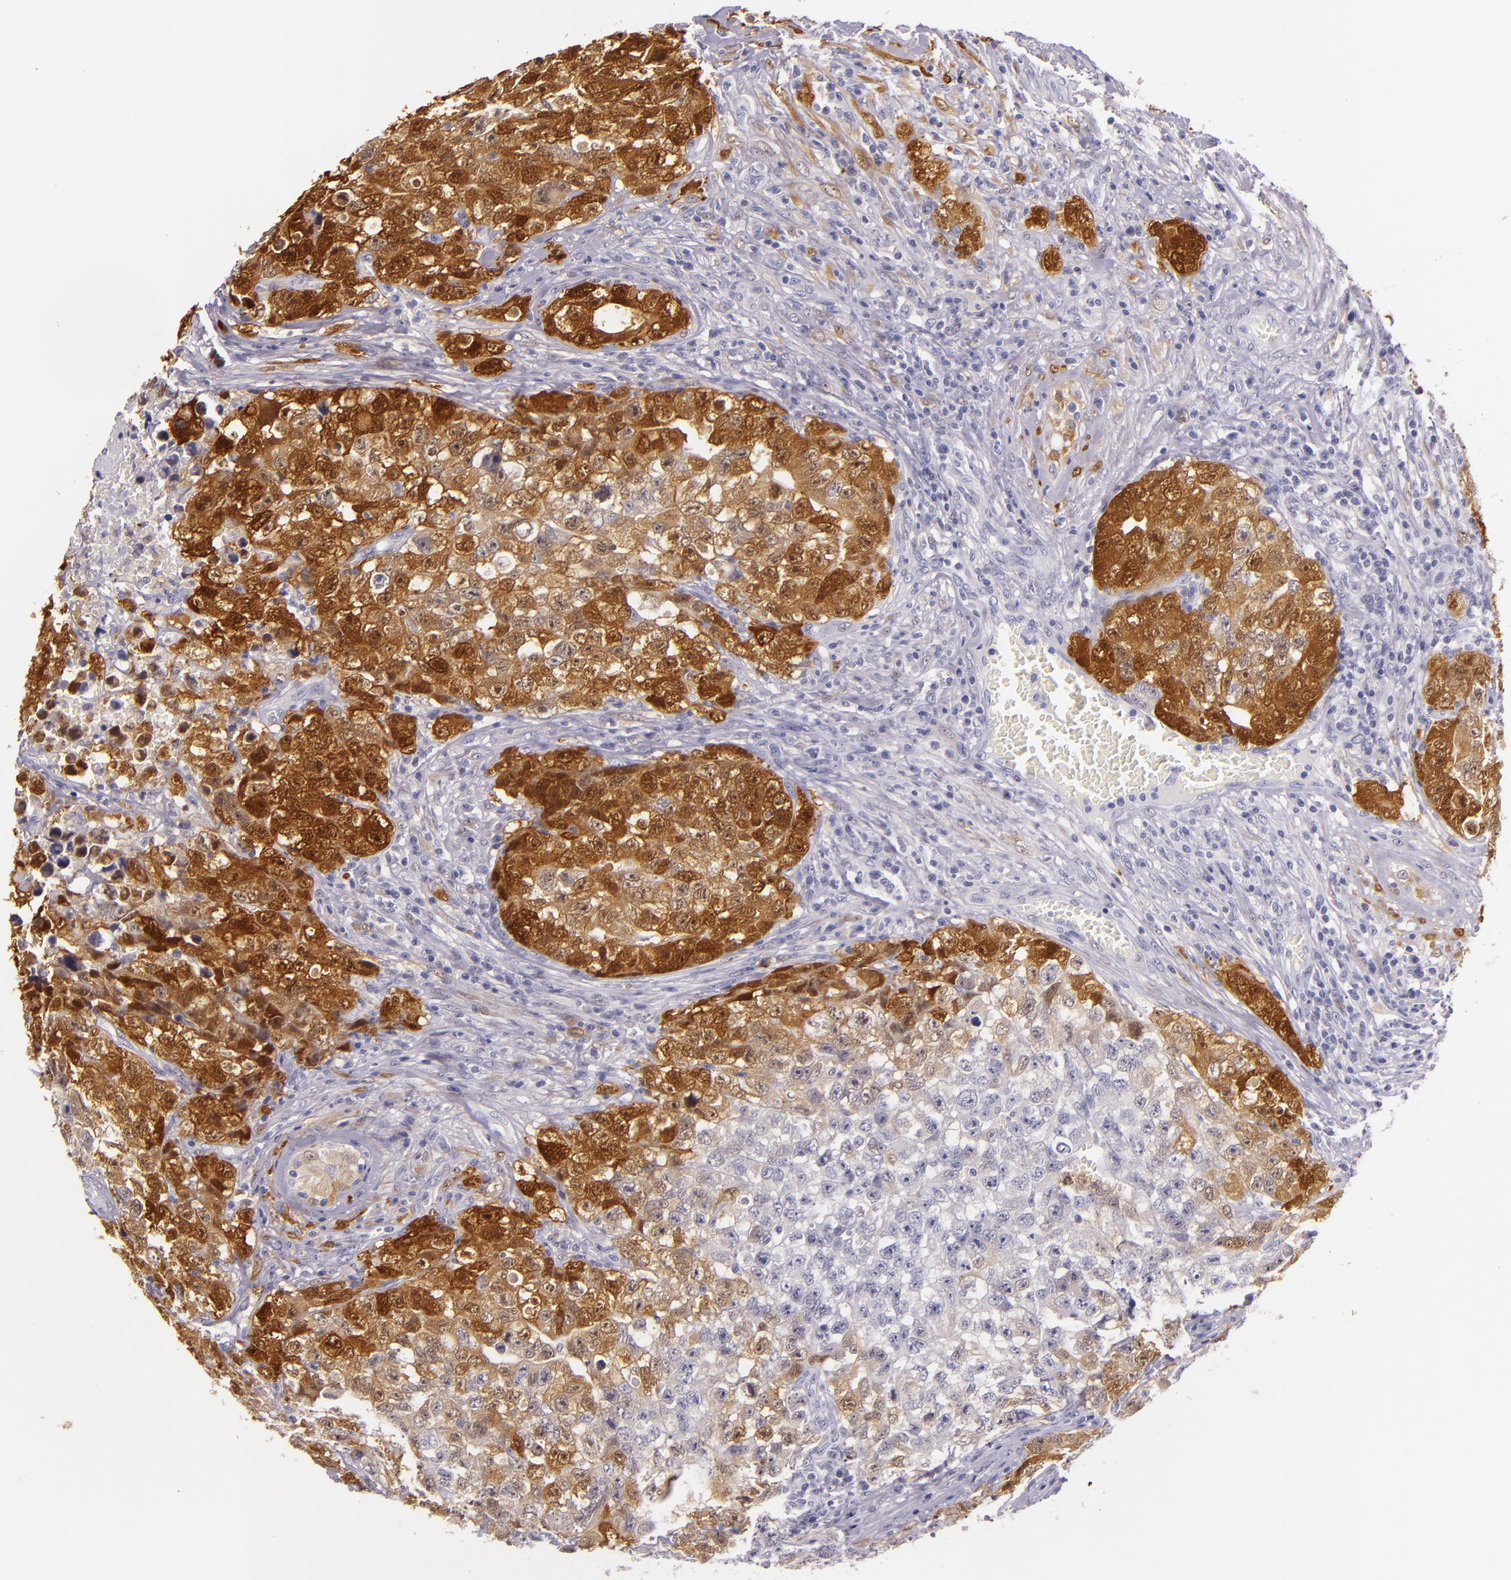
{"staining": {"intensity": "strong", "quantity": "25%-75%", "location": "cytoplasmic/membranous,nuclear"}, "tissue": "testis cancer", "cell_type": "Tumor cells", "image_type": "cancer", "snomed": [{"axis": "morphology", "description": "Carcinoma, Embryonal, NOS"}, {"axis": "topography", "description": "Testis"}], "caption": "High-power microscopy captured an IHC histopathology image of testis cancer, revealing strong cytoplasmic/membranous and nuclear positivity in about 25%-75% of tumor cells. (DAB = brown stain, brightfield microscopy at high magnification).", "gene": "MT1A", "patient": {"sex": "male", "age": 31}}